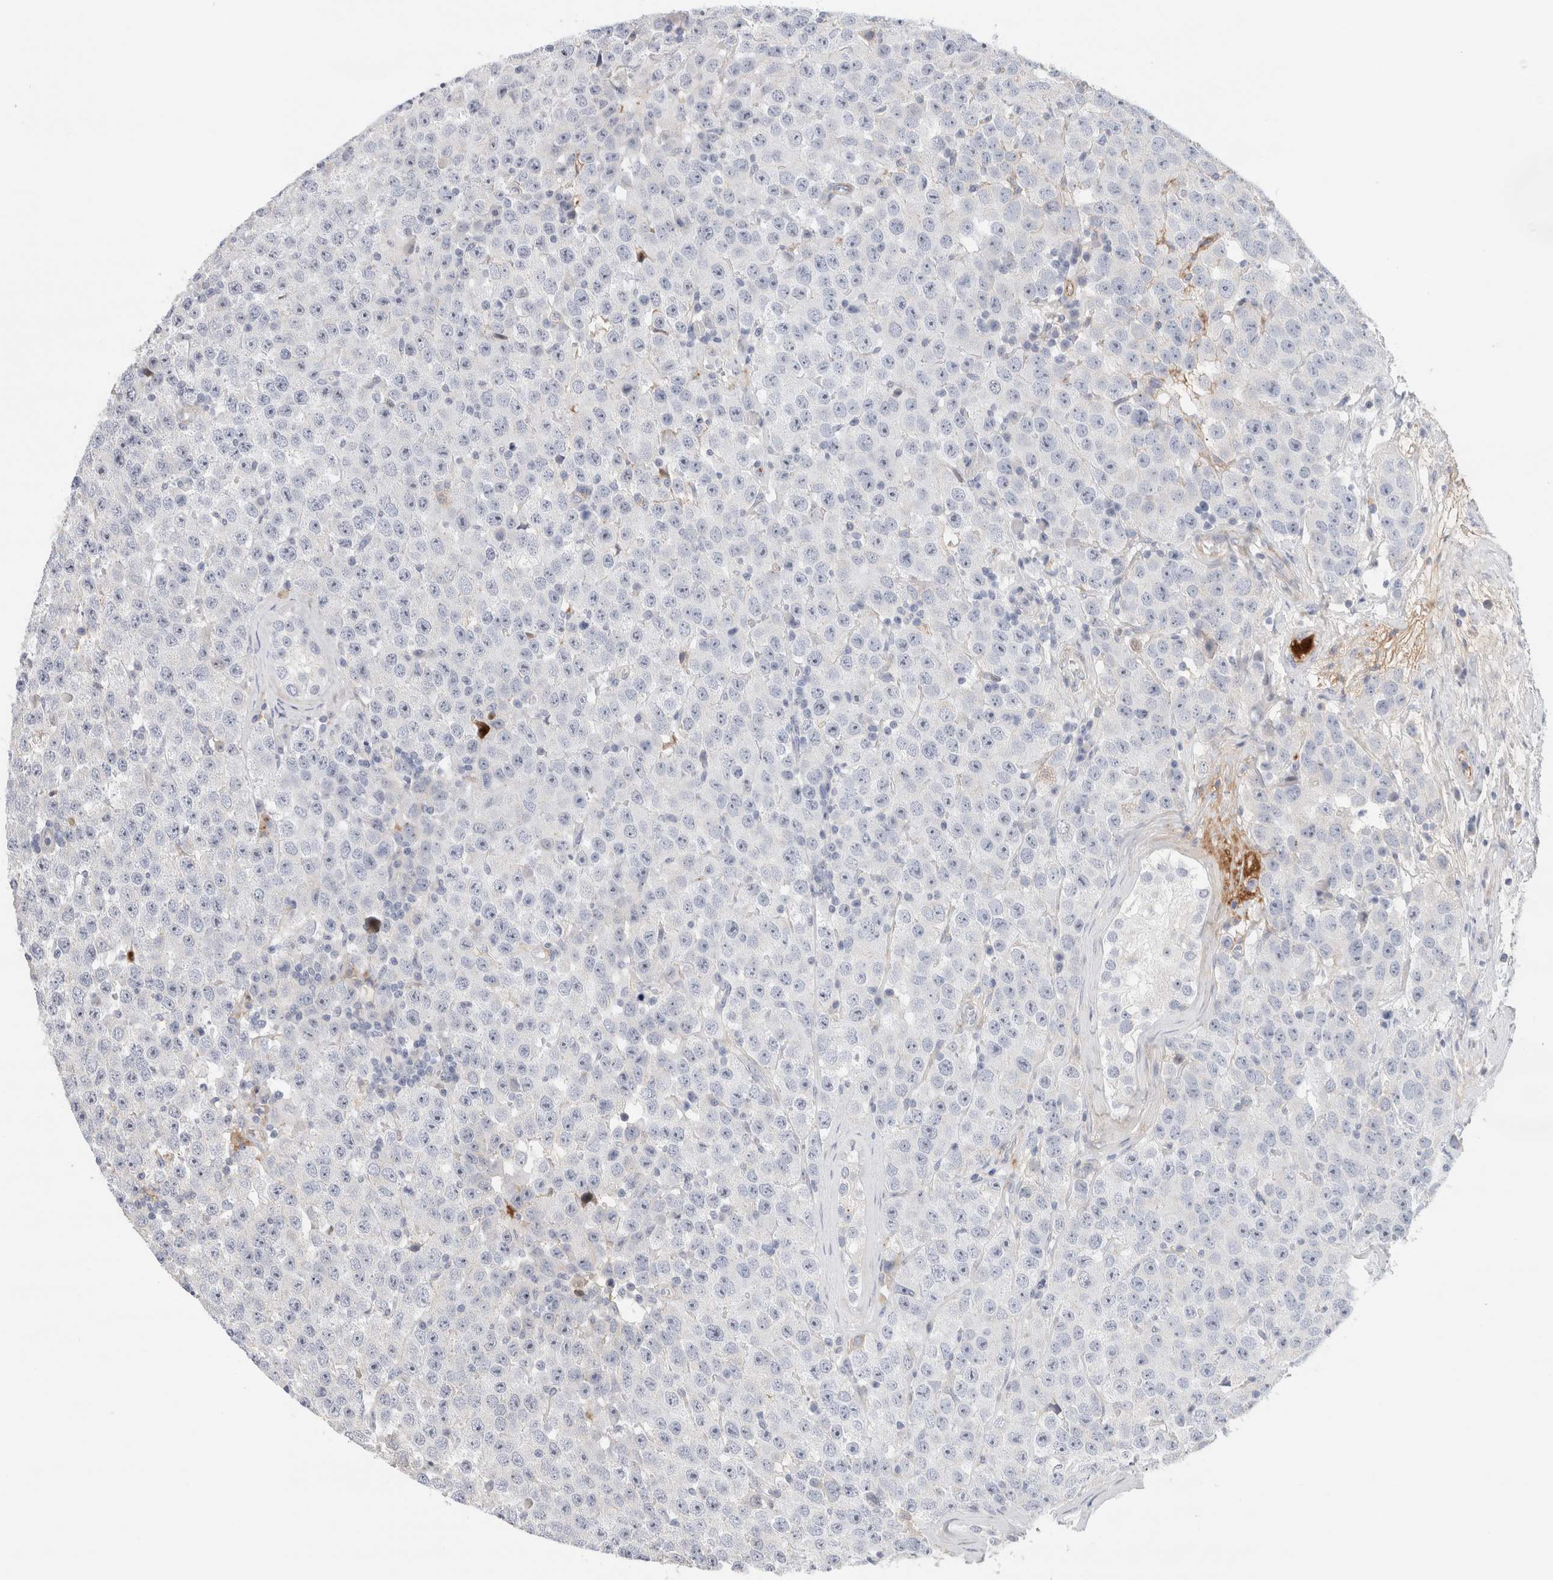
{"staining": {"intensity": "negative", "quantity": "none", "location": "none"}, "tissue": "testis cancer", "cell_type": "Tumor cells", "image_type": "cancer", "snomed": [{"axis": "morphology", "description": "Seminoma, NOS"}, {"axis": "morphology", "description": "Carcinoma, Embryonal, NOS"}, {"axis": "topography", "description": "Testis"}], "caption": "This is an IHC photomicrograph of testis cancer. There is no expression in tumor cells.", "gene": "ECHDC2", "patient": {"sex": "male", "age": 28}}